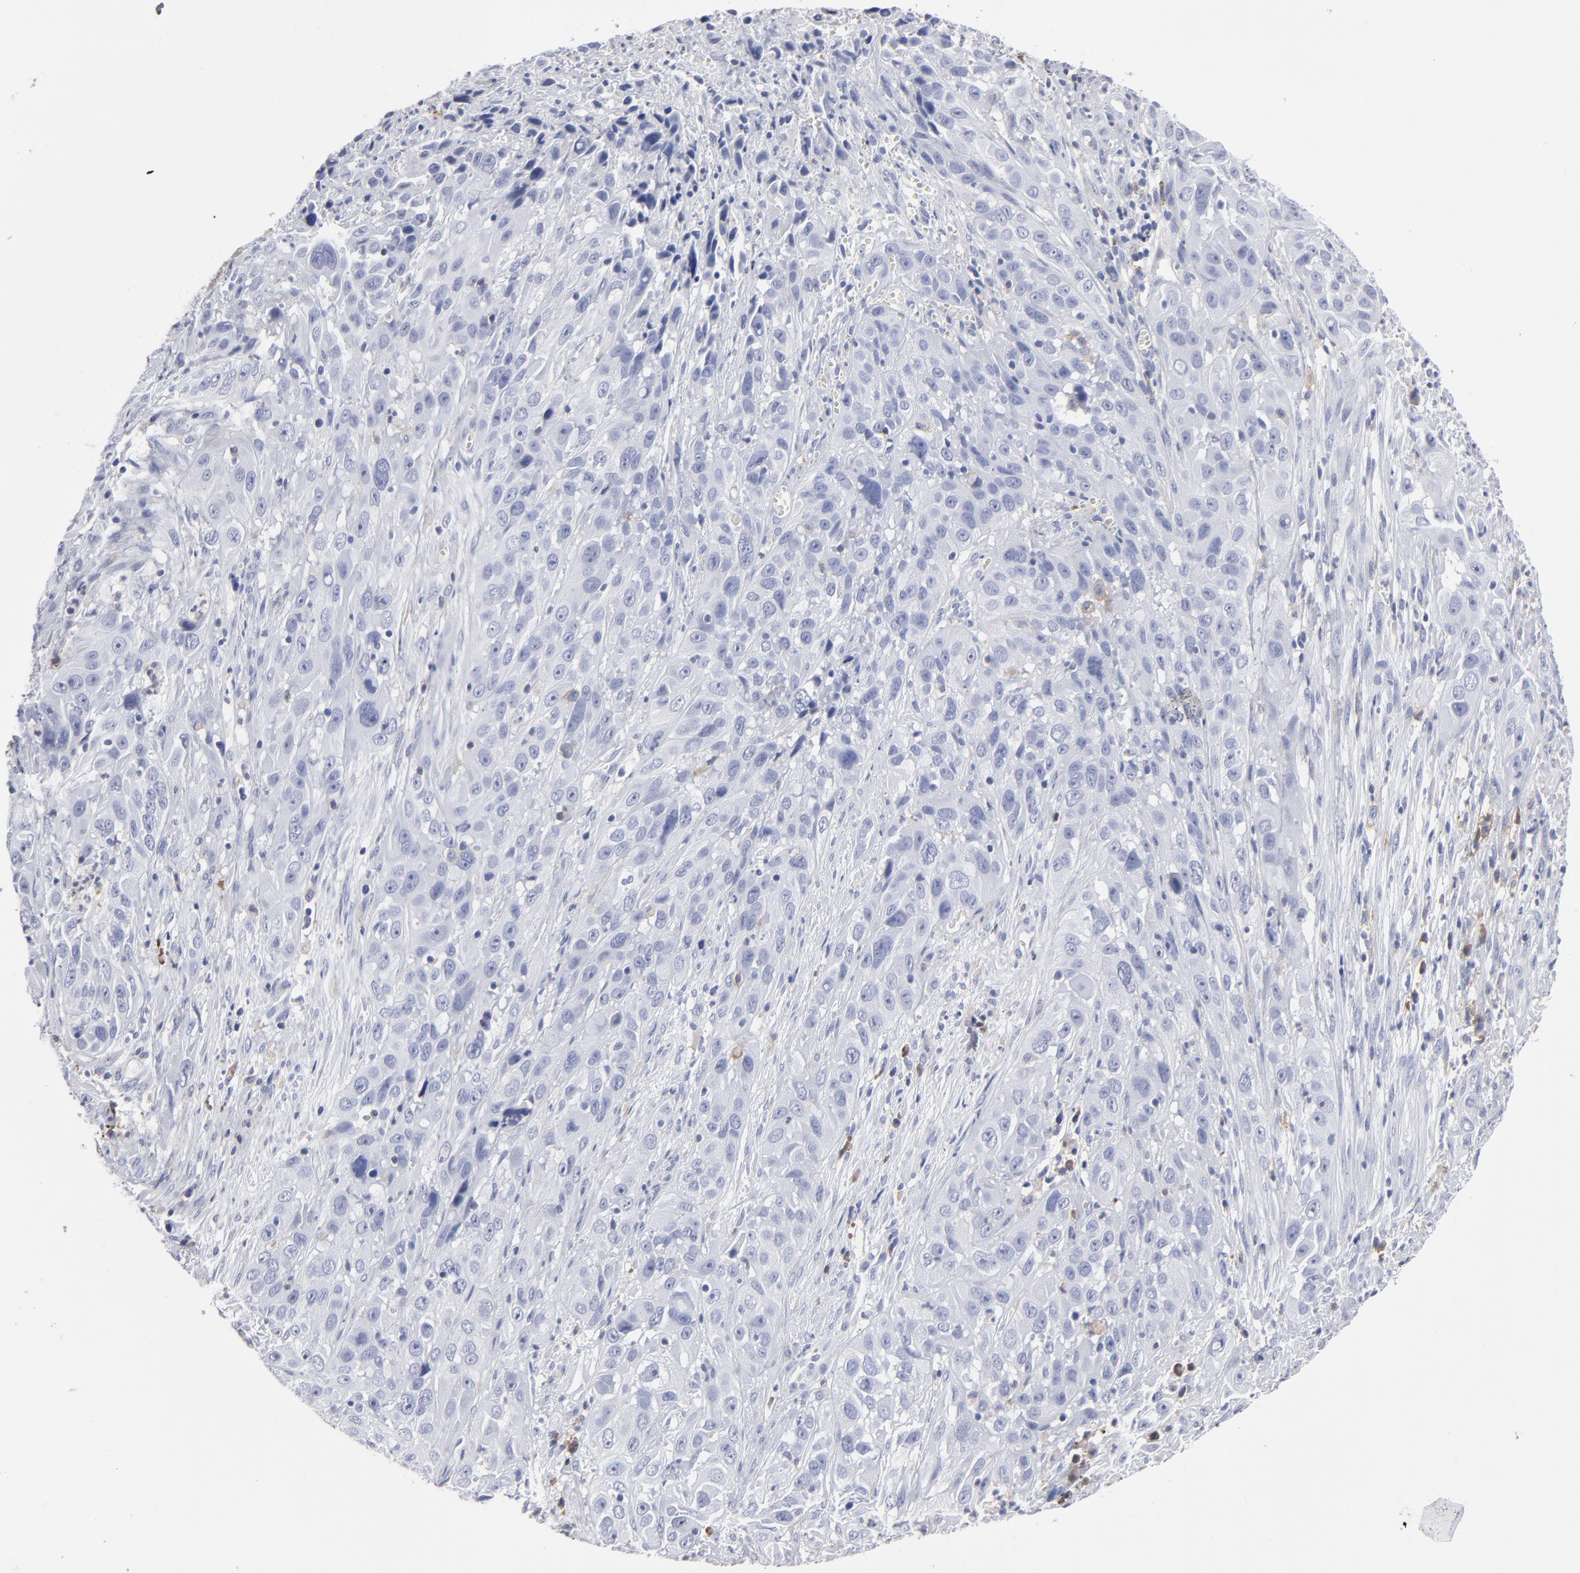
{"staining": {"intensity": "negative", "quantity": "none", "location": "none"}, "tissue": "cervical cancer", "cell_type": "Tumor cells", "image_type": "cancer", "snomed": [{"axis": "morphology", "description": "Squamous cell carcinoma, NOS"}, {"axis": "topography", "description": "Cervix"}], "caption": "DAB immunohistochemical staining of cervical squamous cell carcinoma demonstrates no significant staining in tumor cells. The staining is performed using DAB (3,3'-diaminobenzidine) brown chromogen with nuclei counter-stained in using hematoxylin.", "gene": "LAT2", "patient": {"sex": "female", "age": 32}}